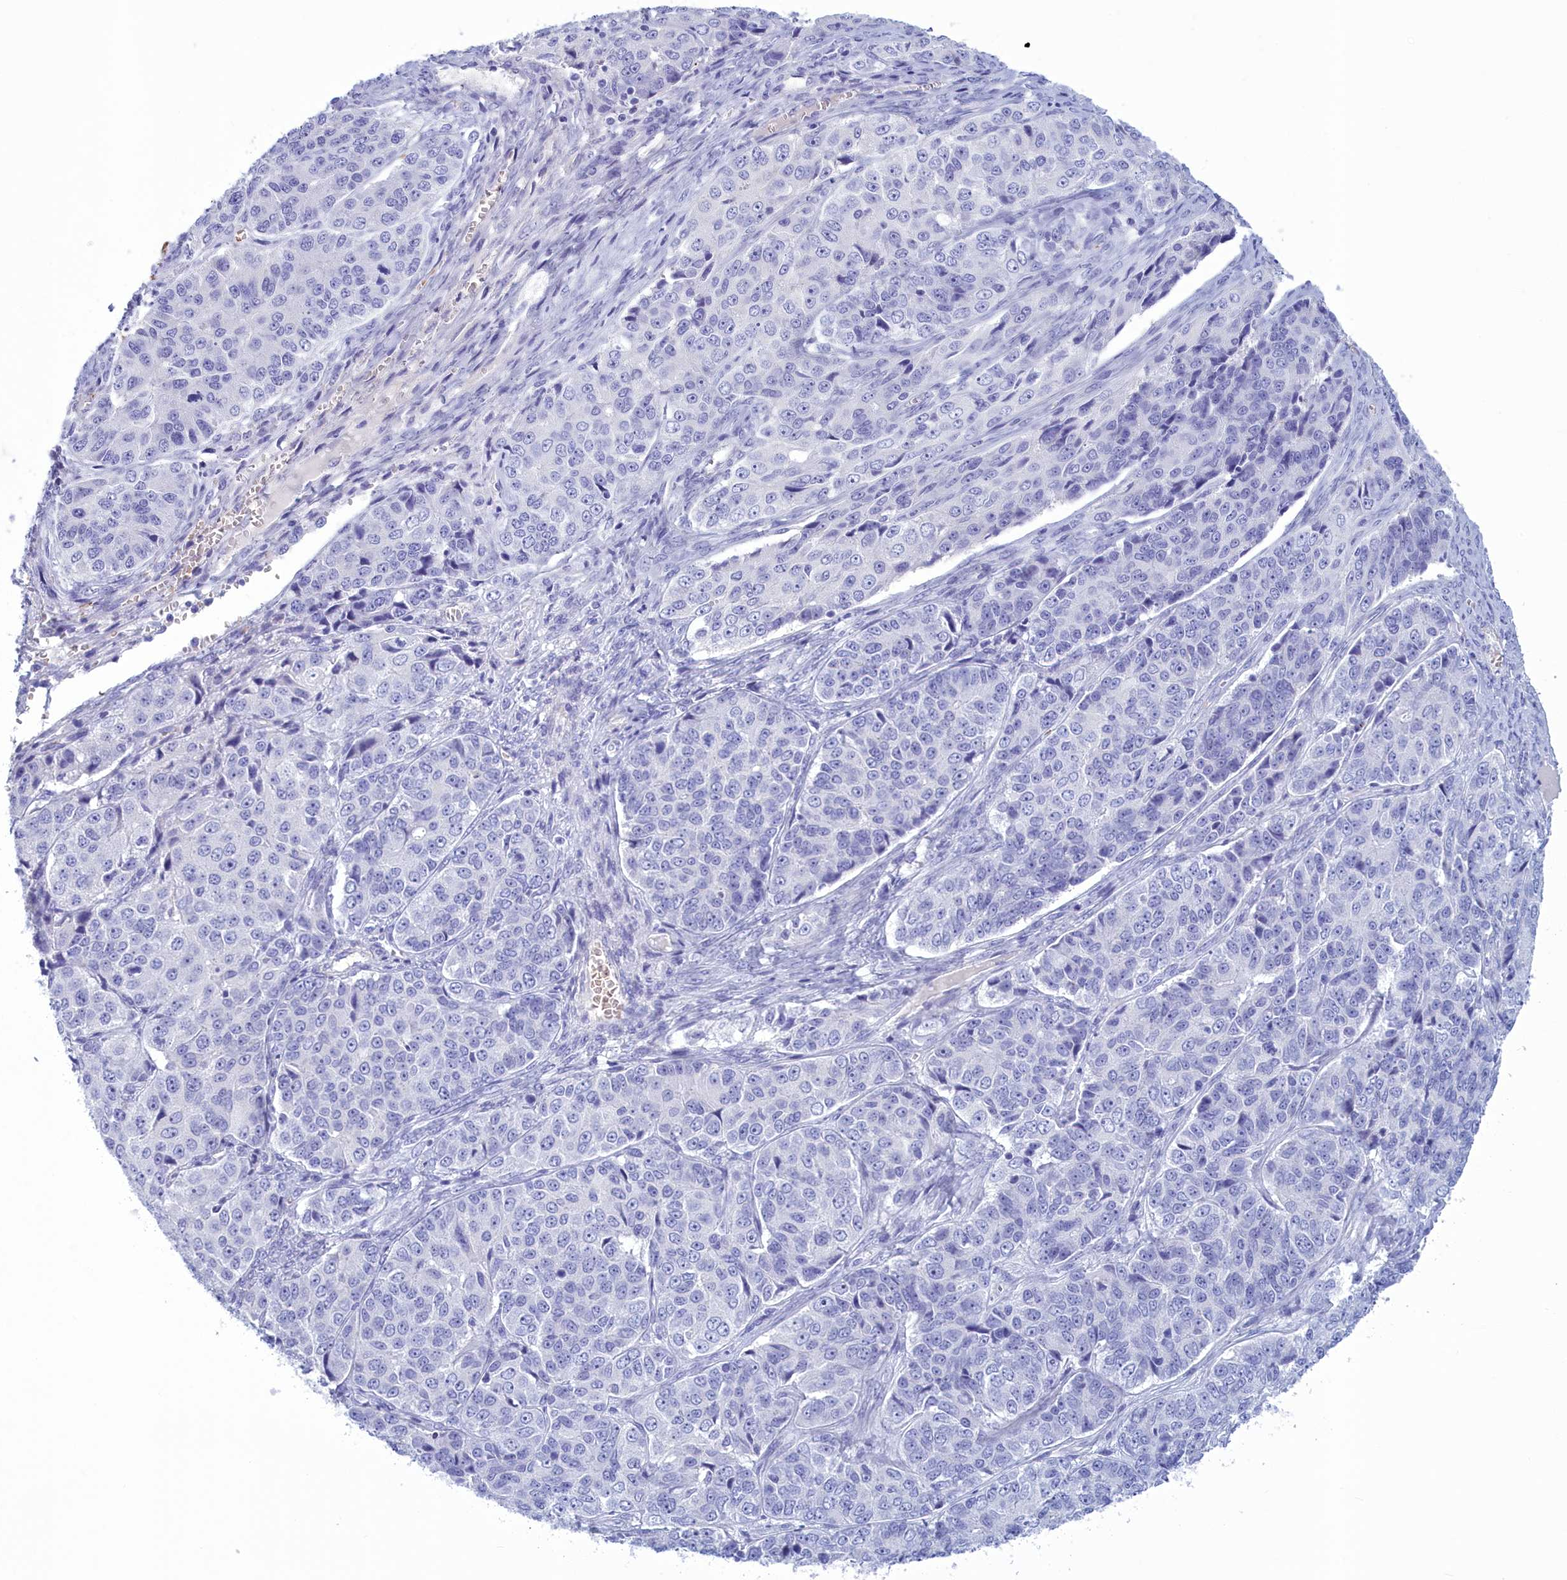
{"staining": {"intensity": "negative", "quantity": "none", "location": "none"}, "tissue": "ovarian cancer", "cell_type": "Tumor cells", "image_type": "cancer", "snomed": [{"axis": "morphology", "description": "Carcinoma, endometroid"}, {"axis": "topography", "description": "Ovary"}], "caption": "Immunohistochemistry histopathology image of neoplastic tissue: human ovarian cancer (endometroid carcinoma) stained with DAB demonstrates no significant protein positivity in tumor cells.", "gene": "GAPDHS", "patient": {"sex": "female", "age": 51}}